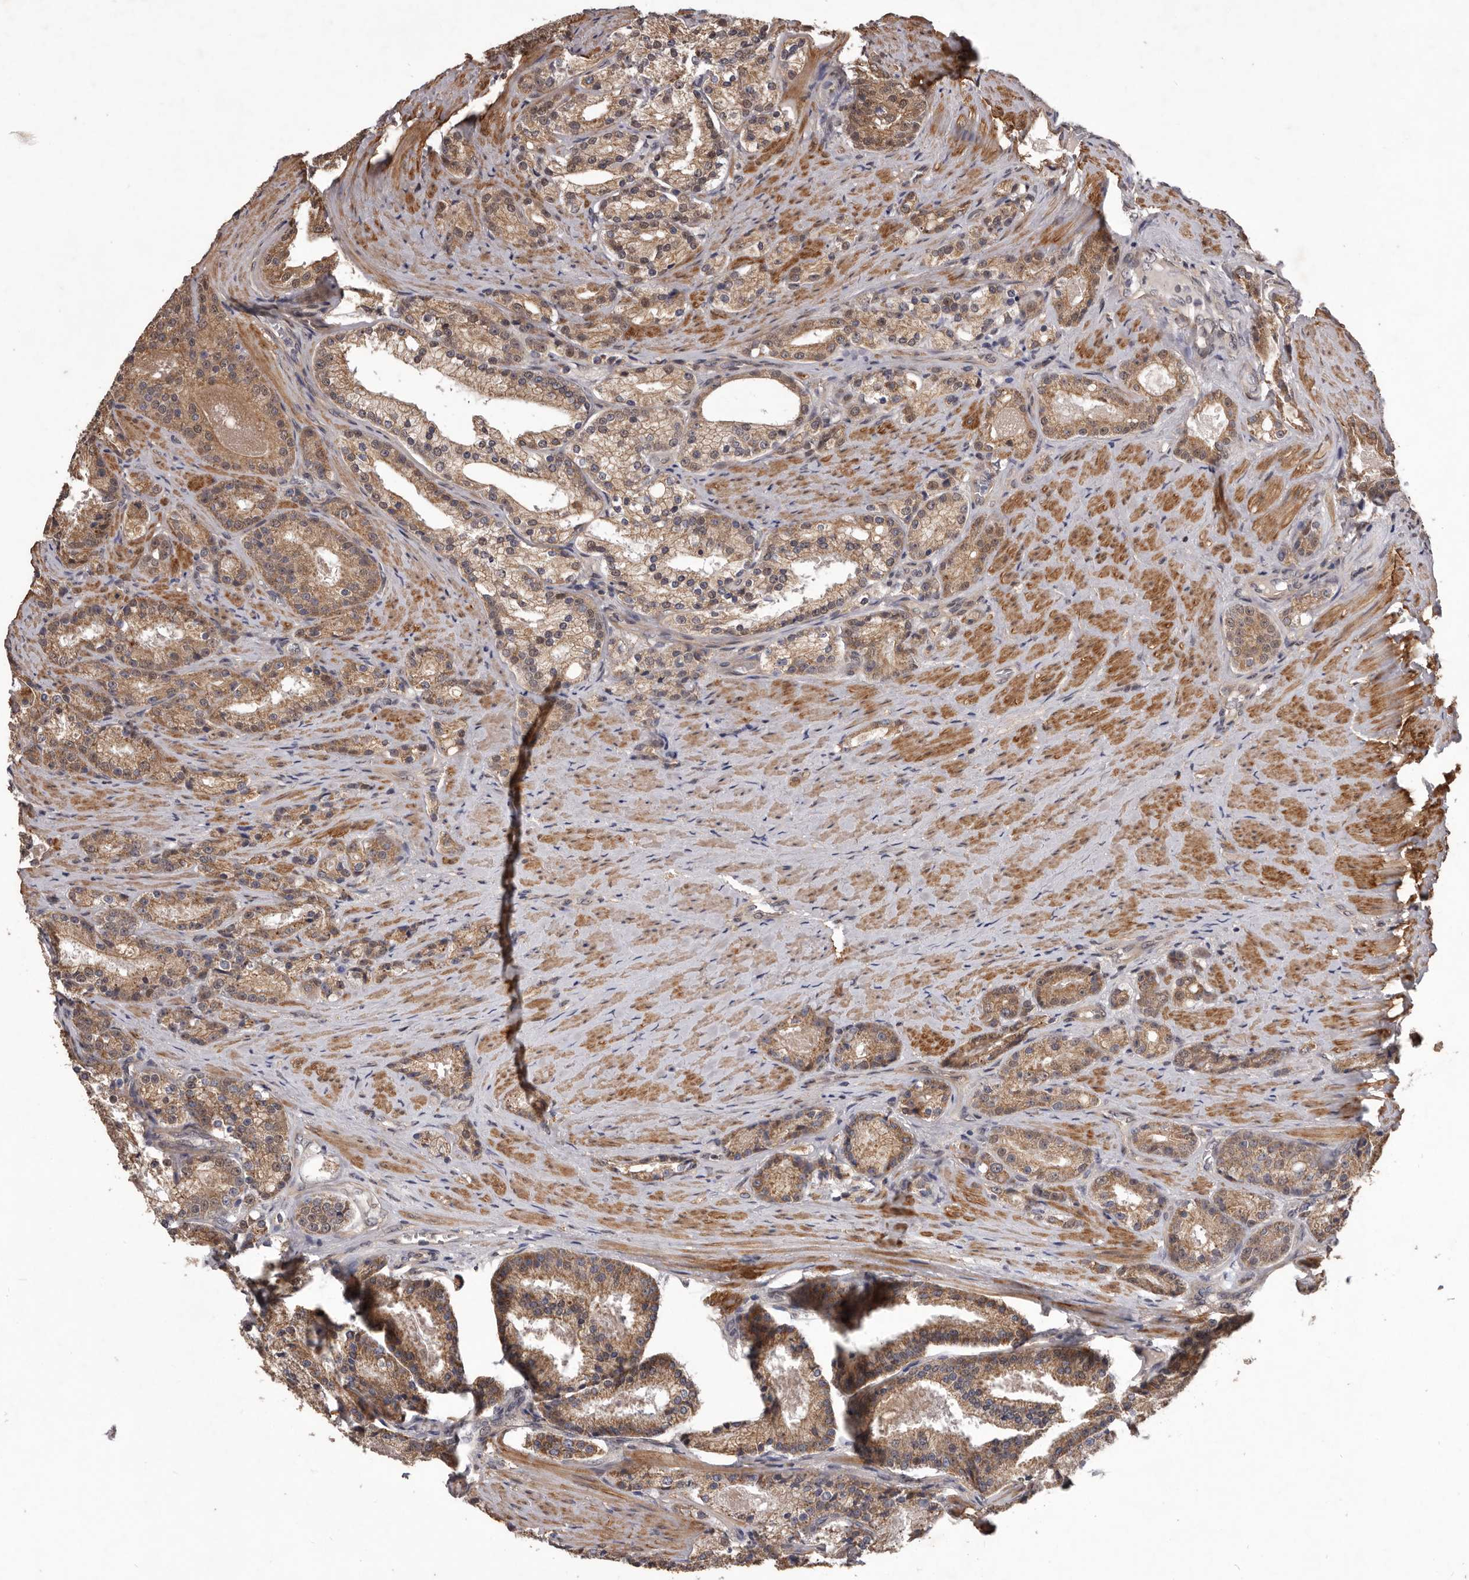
{"staining": {"intensity": "moderate", "quantity": ">75%", "location": "cytoplasmic/membranous"}, "tissue": "prostate cancer", "cell_type": "Tumor cells", "image_type": "cancer", "snomed": [{"axis": "morphology", "description": "Adenocarcinoma, High grade"}, {"axis": "topography", "description": "Prostate"}], "caption": "DAB immunohistochemical staining of prostate cancer (high-grade adenocarcinoma) shows moderate cytoplasmic/membranous protein staining in approximately >75% of tumor cells.", "gene": "CELF3", "patient": {"sex": "male", "age": 60}}